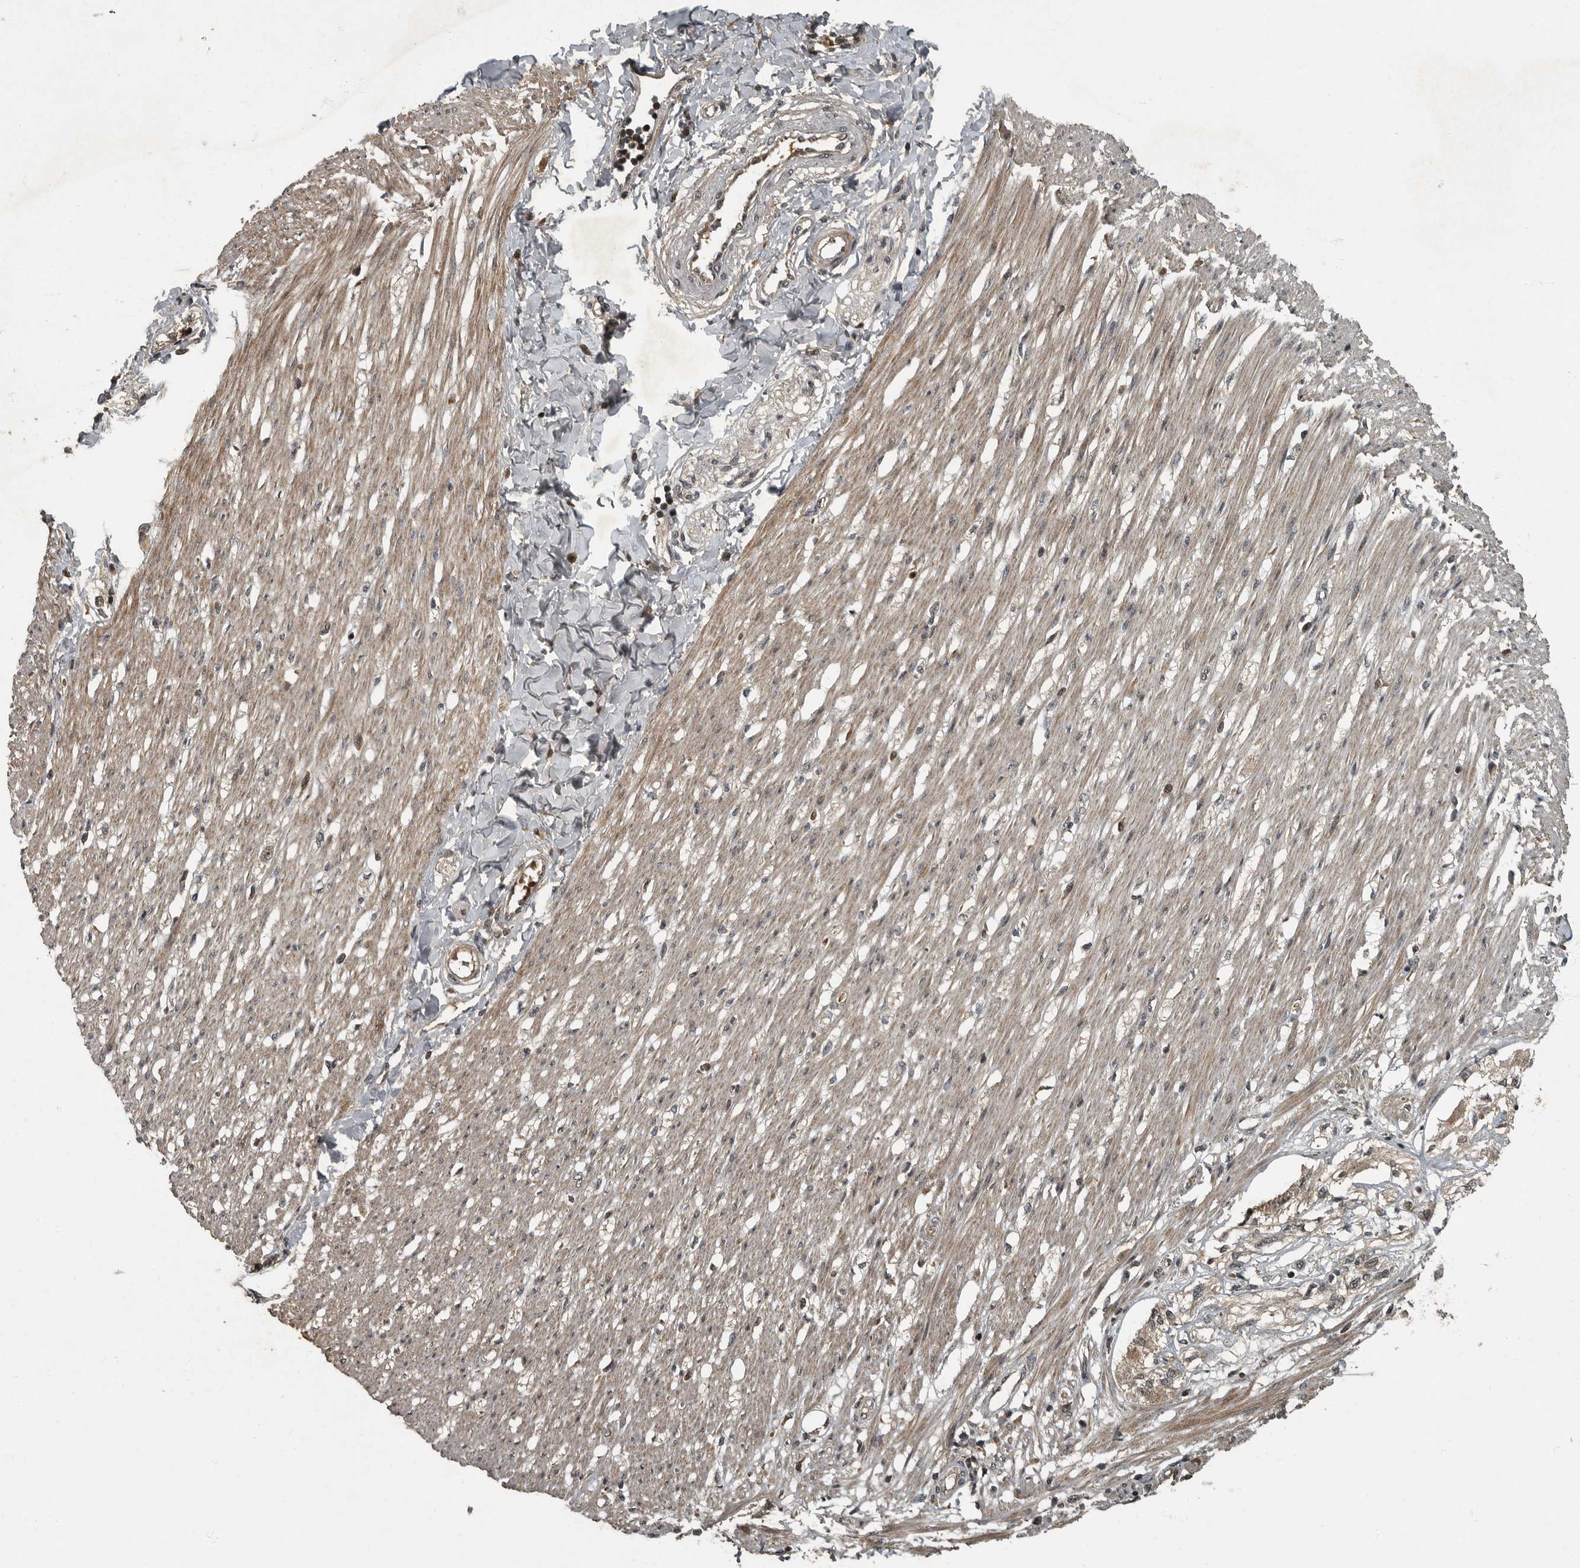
{"staining": {"intensity": "moderate", "quantity": "25%-75%", "location": "cytoplasmic/membranous"}, "tissue": "smooth muscle", "cell_type": "Smooth muscle cells", "image_type": "normal", "snomed": [{"axis": "morphology", "description": "Normal tissue, NOS"}, {"axis": "morphology", "description": "Adenocarcinoma, NOS"}, {"axis": "topography", "description": "Colon"}, {"axis": "topography", "description": "Peripheral nerve tissue"}], "caption": "Immunohistochemical staining of unremarkable human smooth muscle reveals medium levels of moderate cytoplasmic/membranous expression in approximately 25%-75% of smooth muscle cells.", "gene": "FOXO1", "patient": {"sex": "male", "age": 14}}